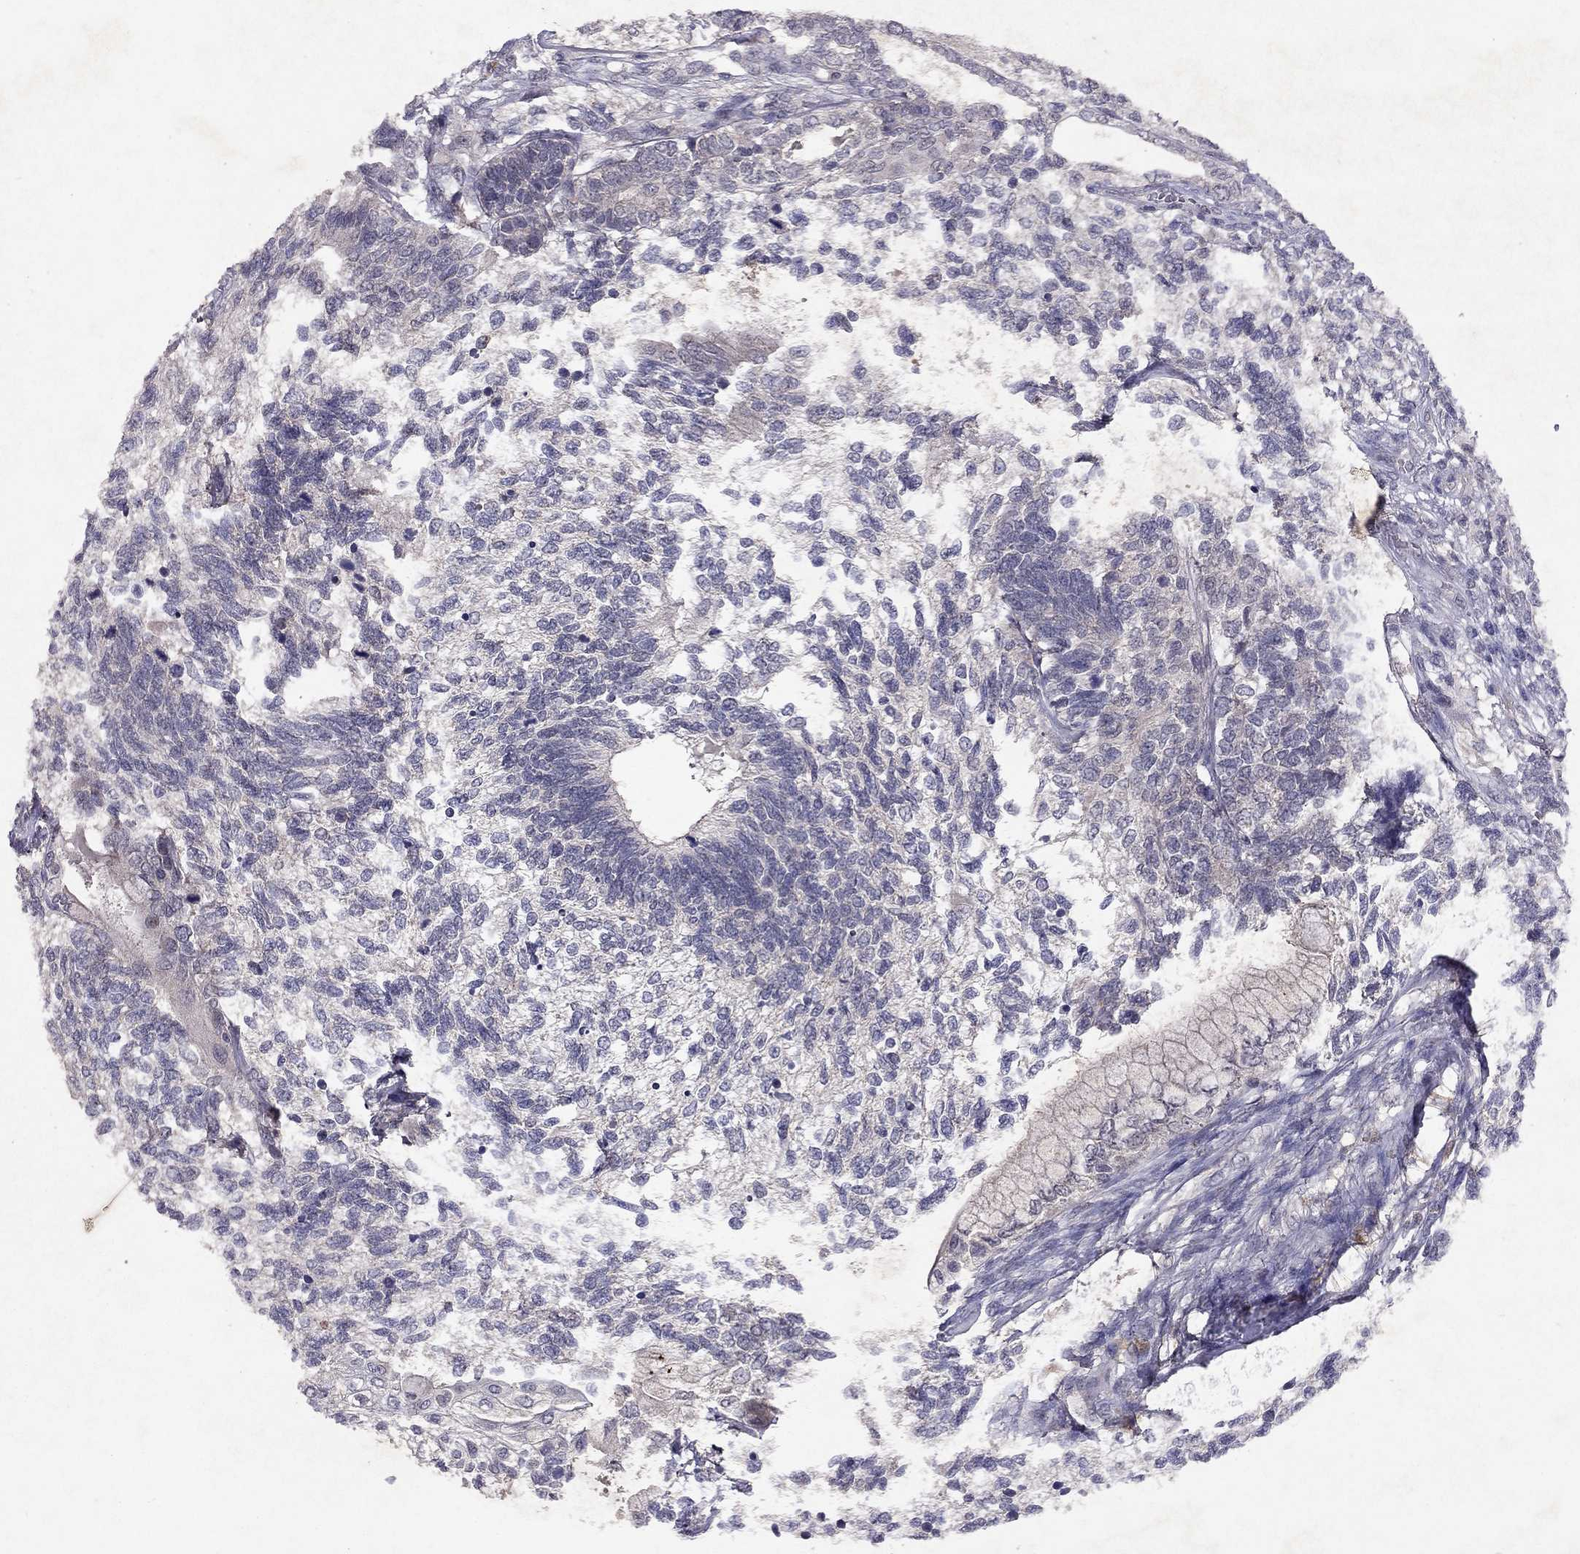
{"staining": {"intensity": "negative", "quantity": "none", "location": "none"}, "tissue": "testis cancer", "cell_type": "Tumor cells", "image_type": "cancer", "snomed": [{"axis": "morphology", "description": "Seminoma, NOS"}, {"axis": "morphology", "description": "Carcinoma, Embryonal, NOS"}, {"axis": "topography", "description": "Testis"}], "caption": "Seminoma (testis) was stained to show a protein in brown. There is no significant staining in tumor cells. (DAB immunohistochemistry (IHC) visualized using brightfield microscopy, high magnification).", "gene": "ESR2", "patient": {"sex": "male", "age": 41}}